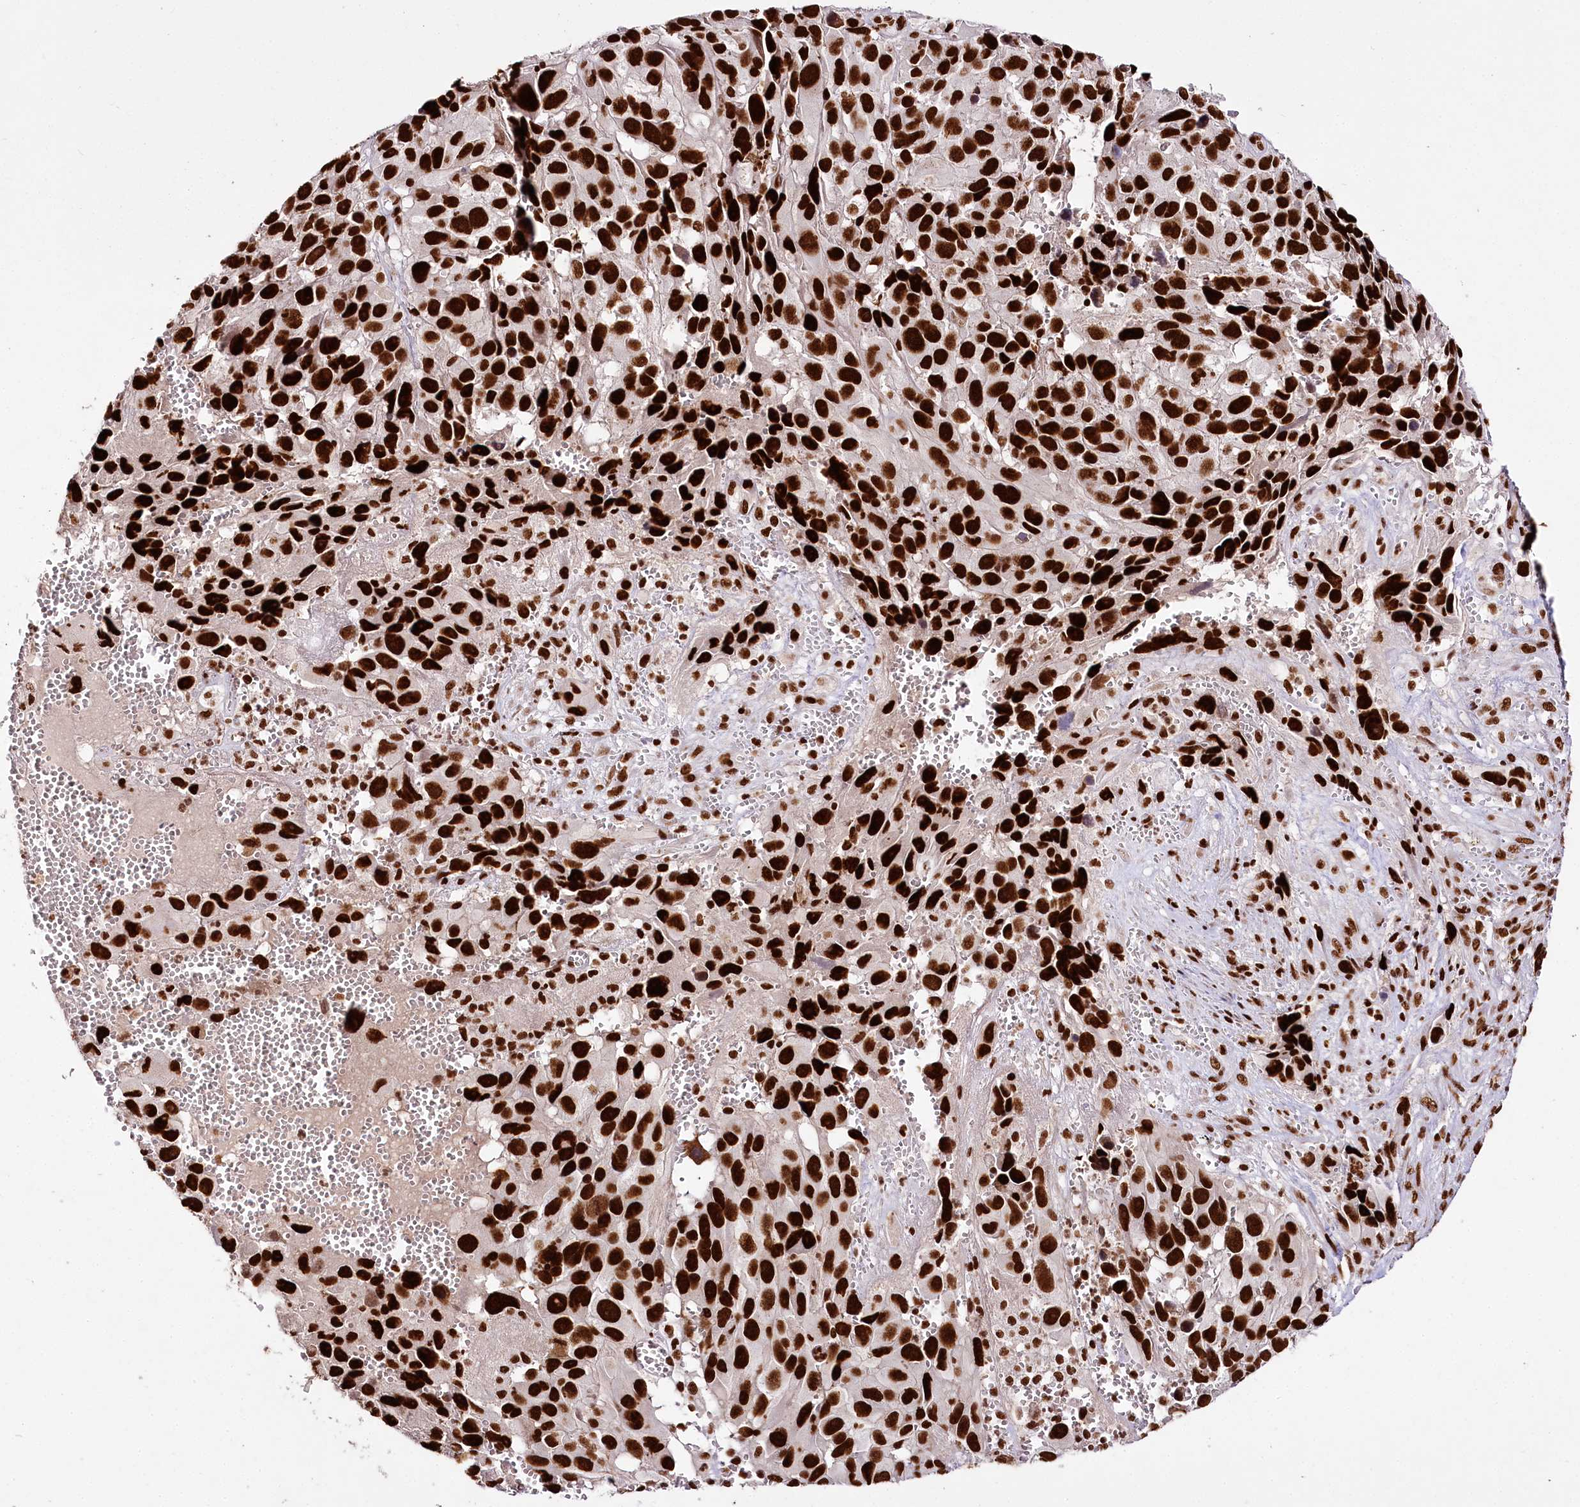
{"staining": {"intensity": "strong", "quantity": ">75%", "location": "nuclear"}, "tissue": "melanoma", "cell_type": "Tumor cells", "image_type": "cancer", "snomed": [{"axis": "morphology", "description": "Malignant melanoma, NOS"}, {"axis": "topography", "description": "Skin"}], "caption": "Brown immunohistochemical staining in melanoma displays strong nuclear staining in about >75% of tumor cells. (DAB (3,3'-diaminobenzidine) IHC with brightfield microscopy, high magnification).", "gene": "SMARCE1", "patient": {"sex": "male", "age": 84}}